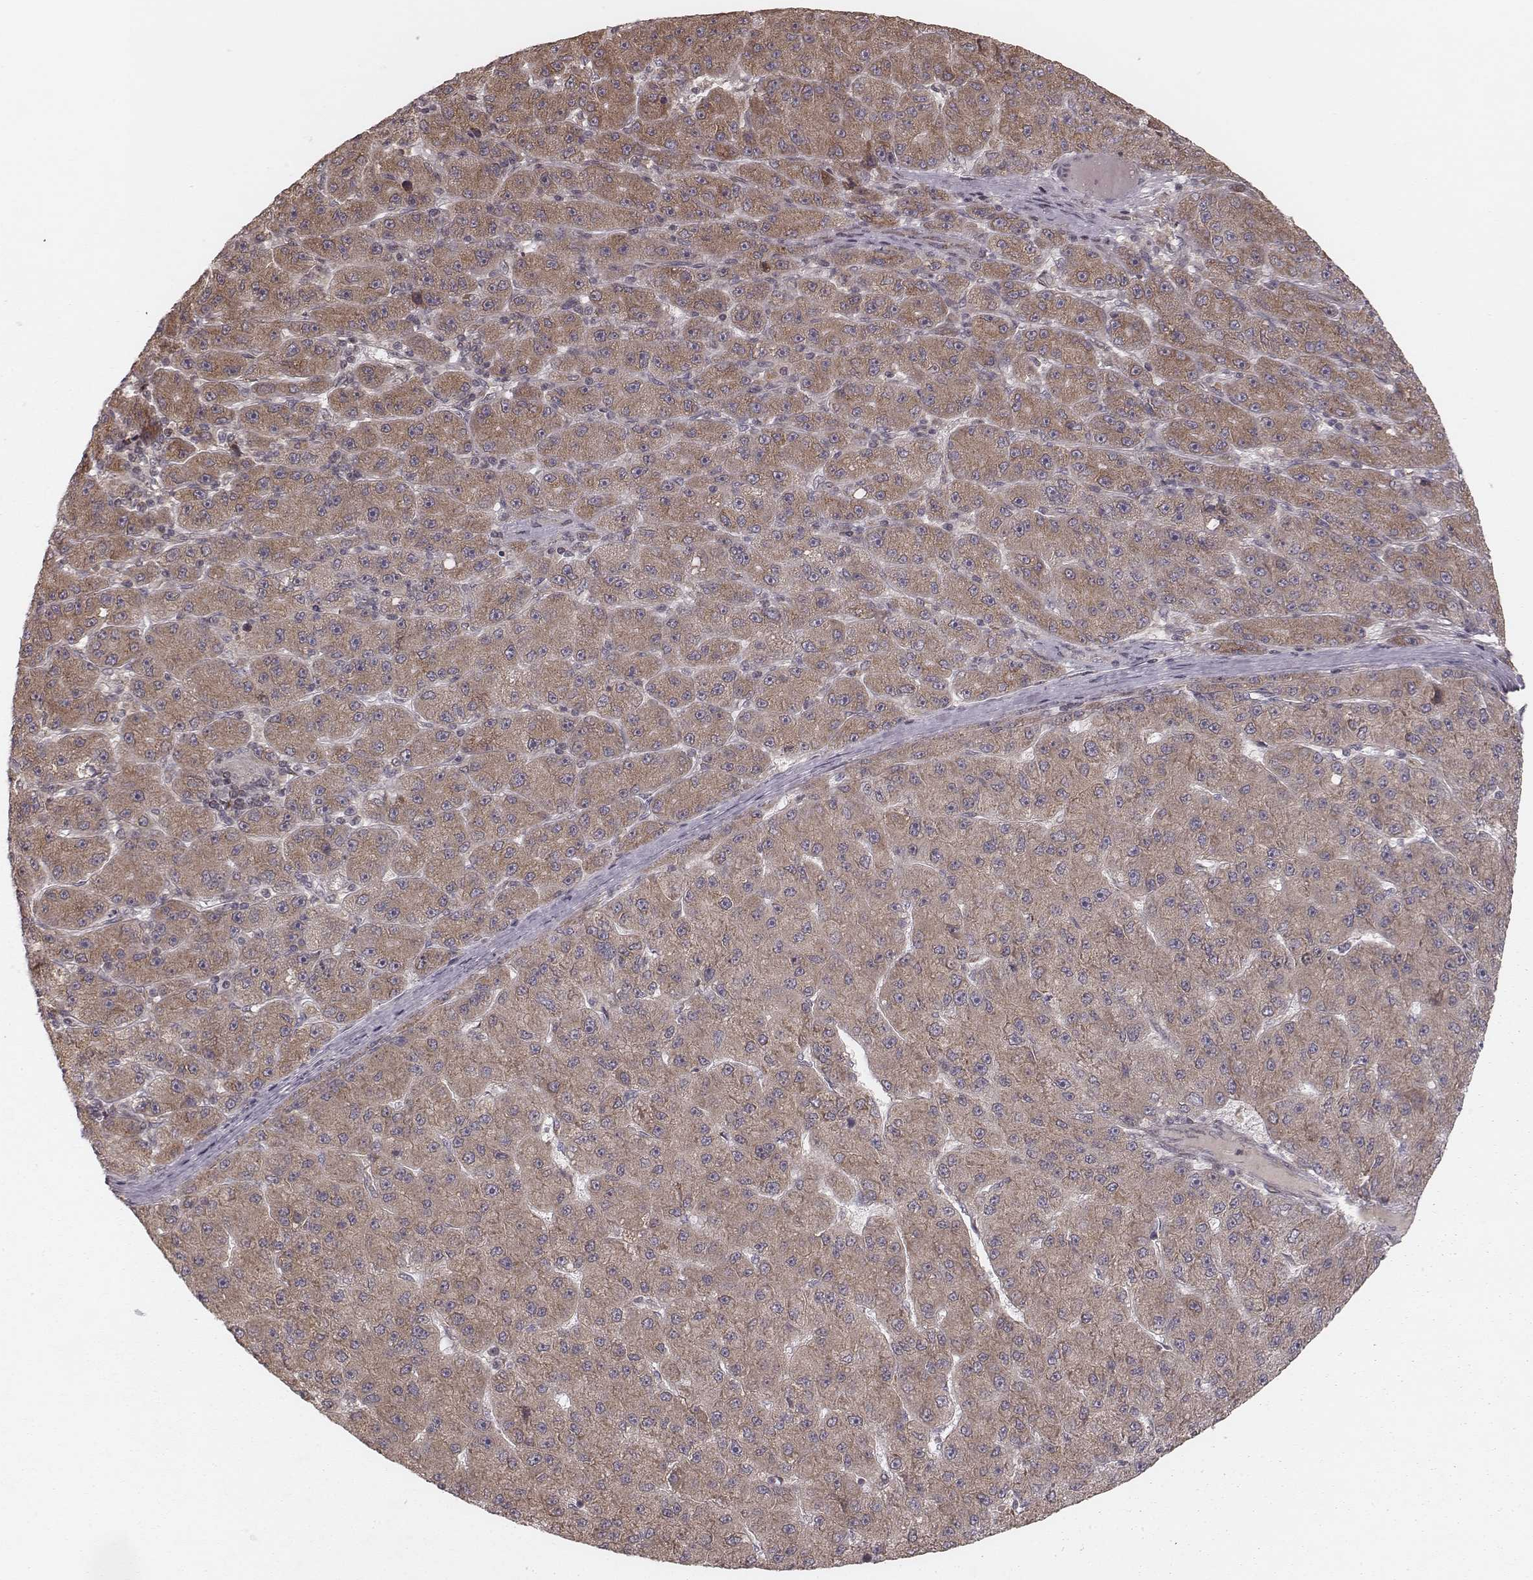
{"staining": {"intensity": "moderate", "quantity": ">75%", "location": "cytoplasmic/membranous"}, "tissue": "liver cancer", "cell_type": "Tumor cells", "image_type": "cancer", "snomed": [{"axis": "morphology", "description": "Carcinoma, Hepatocellular, NOS"}, {"axis": "topography", "description": "Liver"}], "caption": "Immunohistochemistry (DAB) staining of liver hepatocellular carcinoma shows moderate cytoplasmic/membranous protein expression in about >75% of tumor cells.", "gene": "MYO19", "patient": {"sex": "male", "age": 67}}